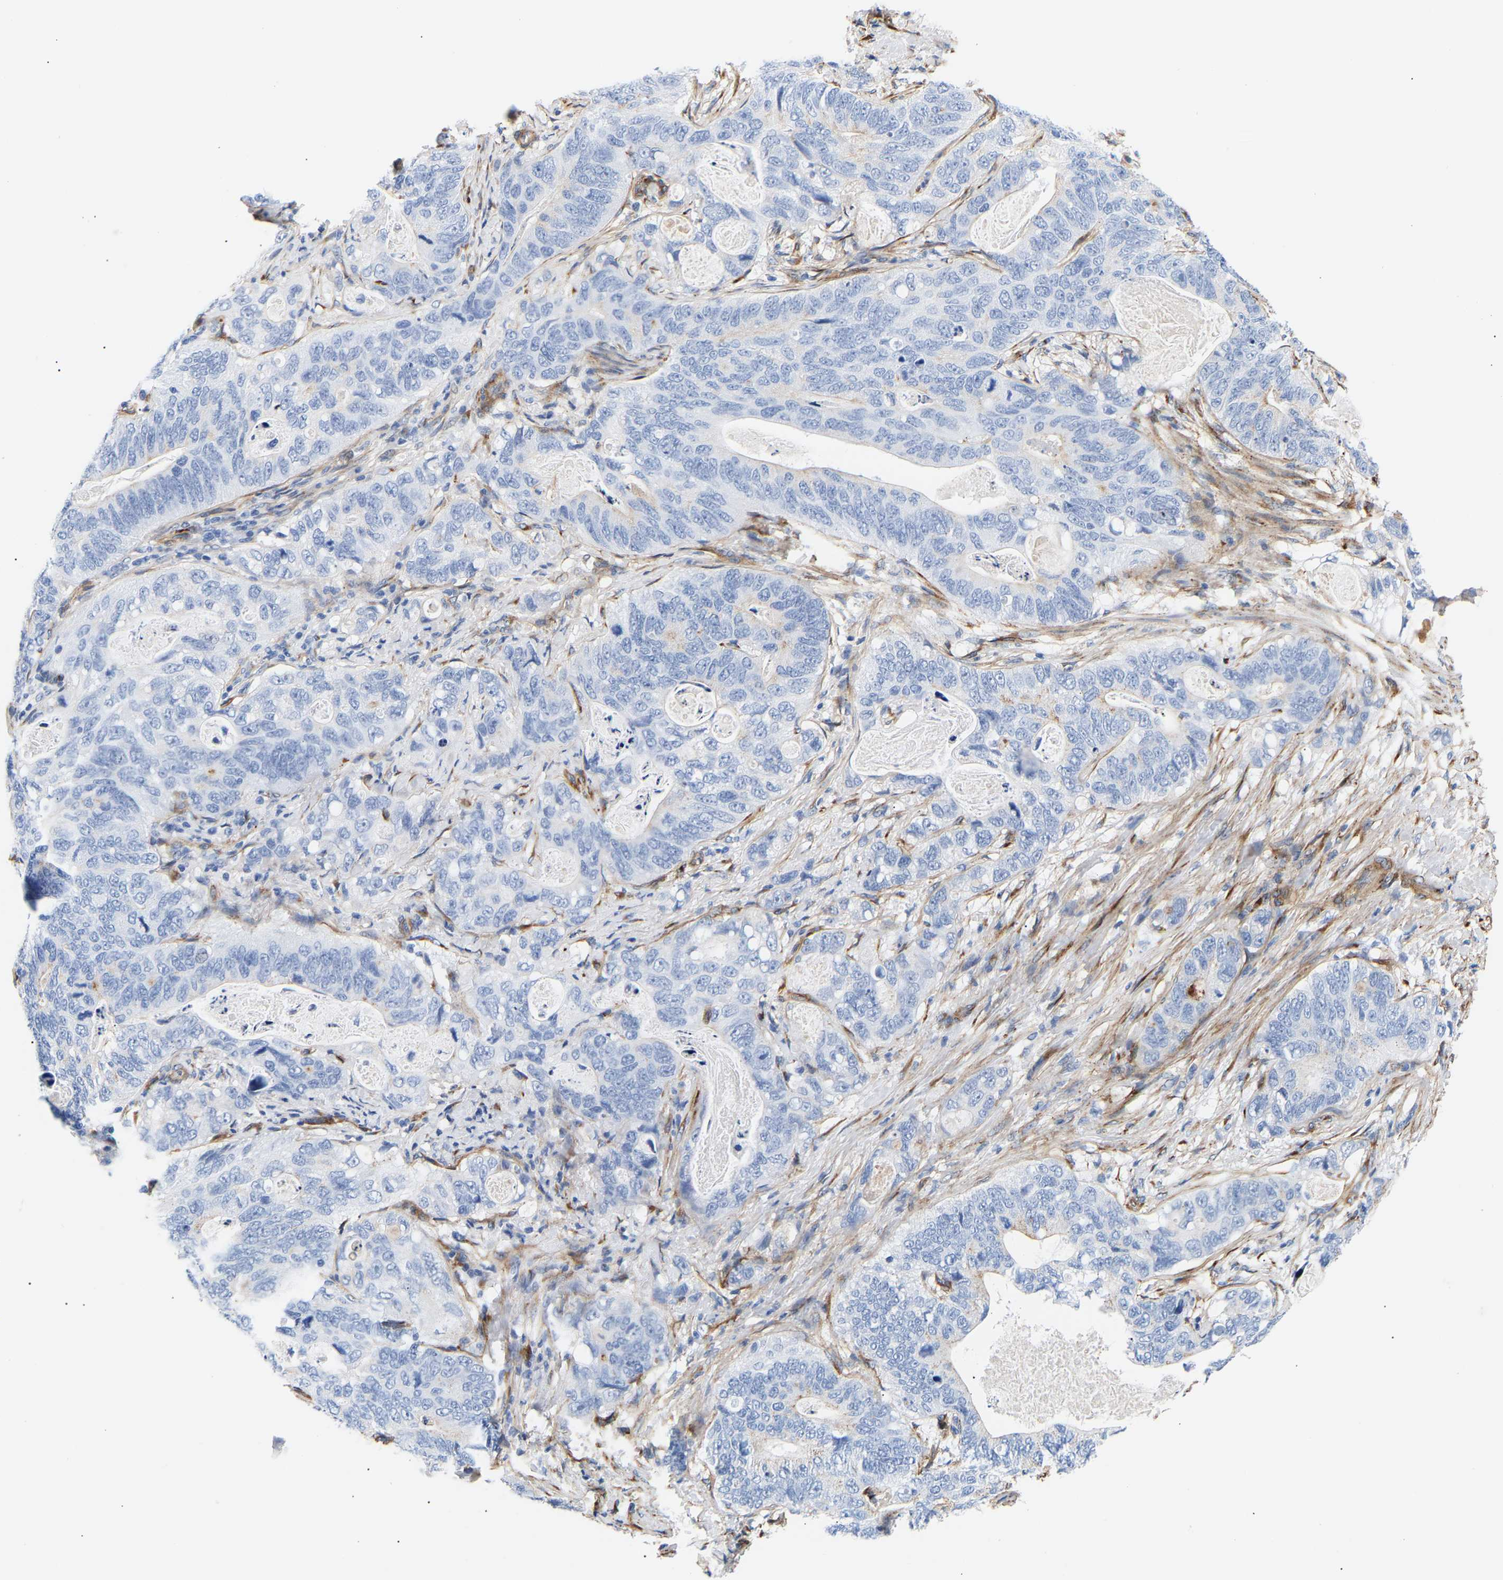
{"staining": {"intensity": "negative", "quantity": "none", "location": "none"}, "tissue": "stomach cancer", "cell_type": "Tumor cells", "image_type": "cancer", "snomed": [{"axis": "morphology", "description": "Normal tissue, NOS"}, {"axis": "morphology", "description": "Adenocarcinoma, NOS"}, {"axis": "topography", "description": "Stomach"}], "caption": "This photomicrograph is of stomach adenocarcinoma stained with immunohistochemistry to label a protein in brown with the nuclei are counter-stained blue. There is no expression in tumor cells.", "gene": "IGFBP7", "patient": {"sex": "female", "age": 89}}